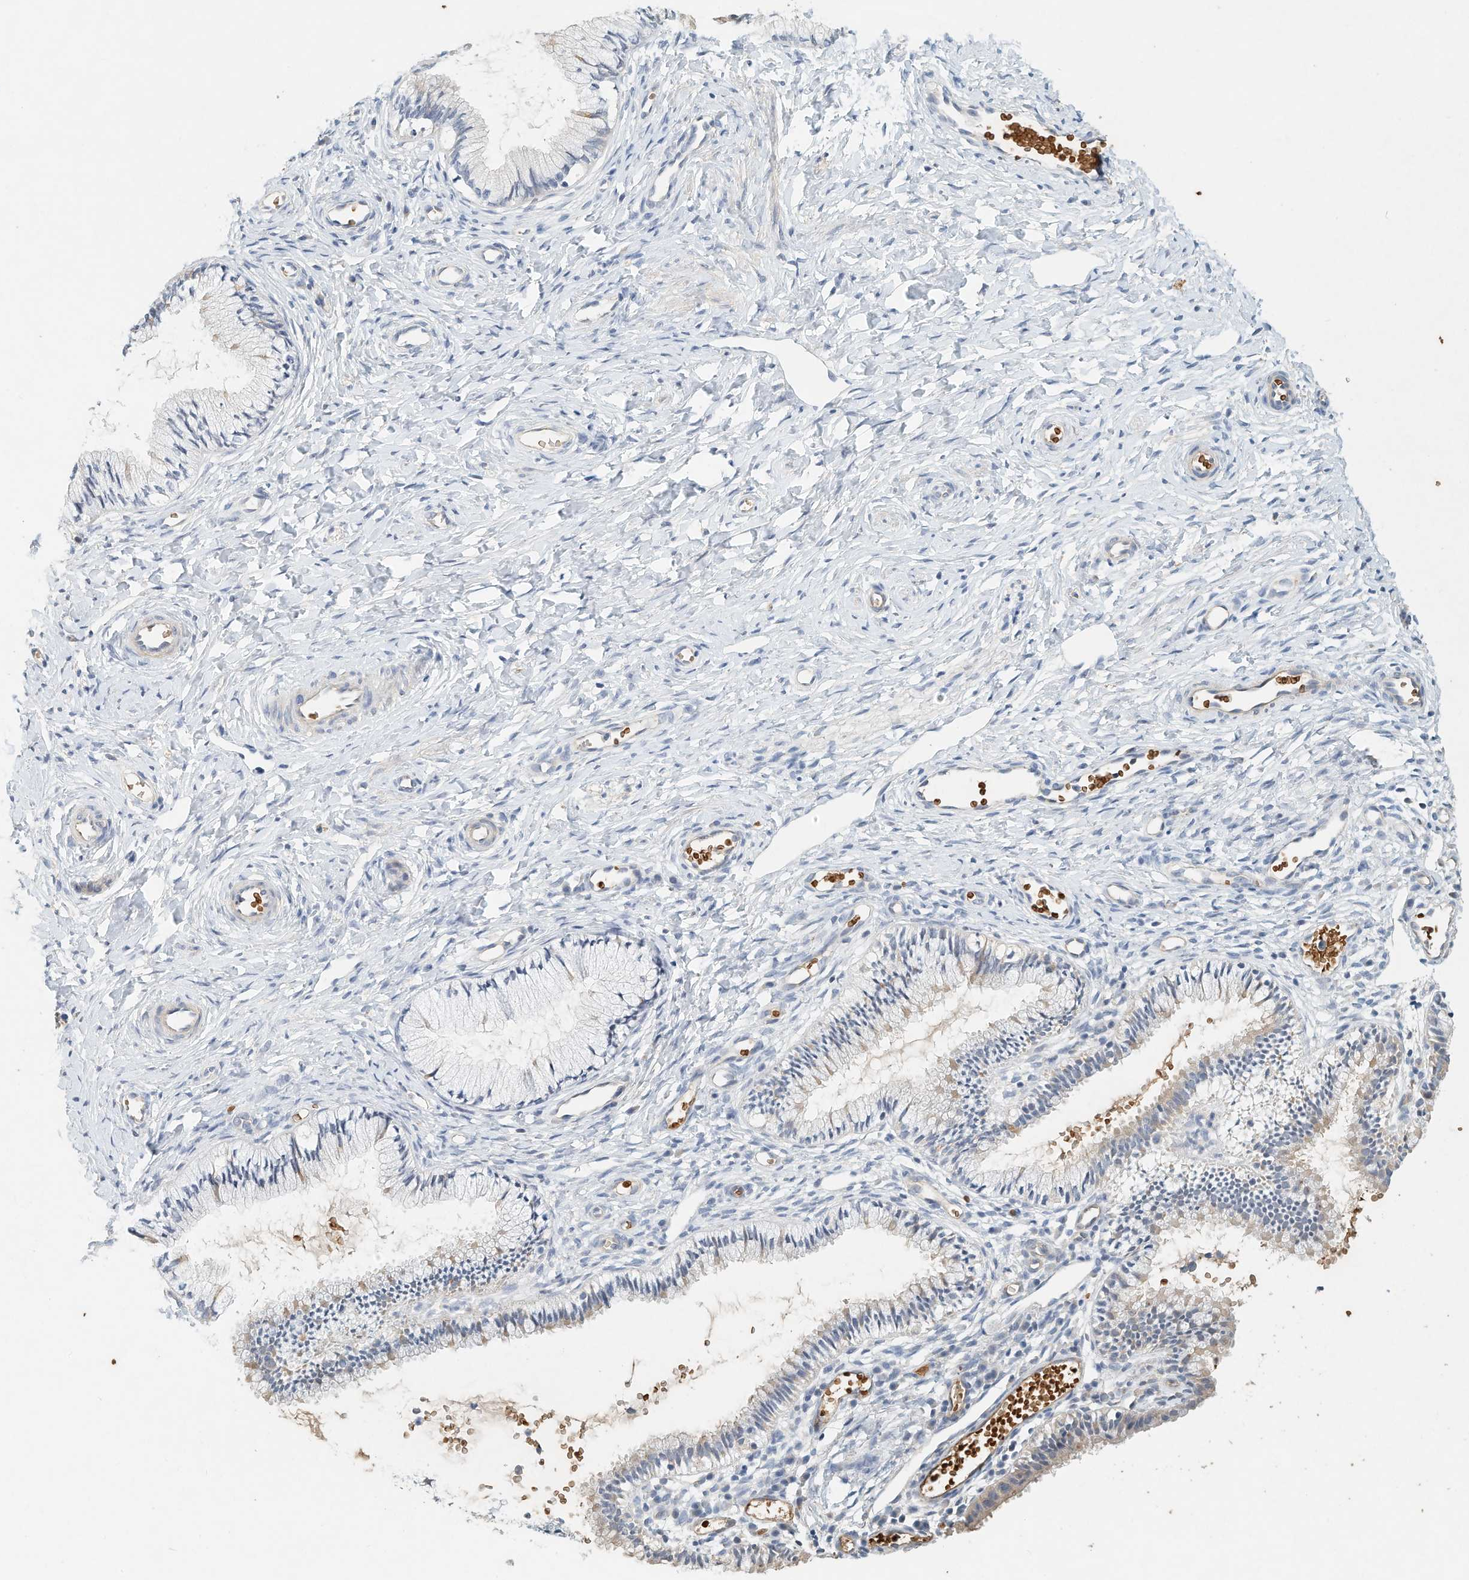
{"staining": {"intensity": "negative", "quantity": "none", "location": "none"}, "tissue": "cervix", "cell_type": "Glandular cells", "image_type": "normal", "snomed": [{"axis": "morphology", "description": "Normal tissue, NOS"}, {"axis": "topography", "description": "Cervix"}], "caption": "This is a micrograph of IHC staining of unremarkable cervix, which shows no expression in glandular cells.", "gene": "RCAN3", "patient": {"sex": "female", "age": 27}}